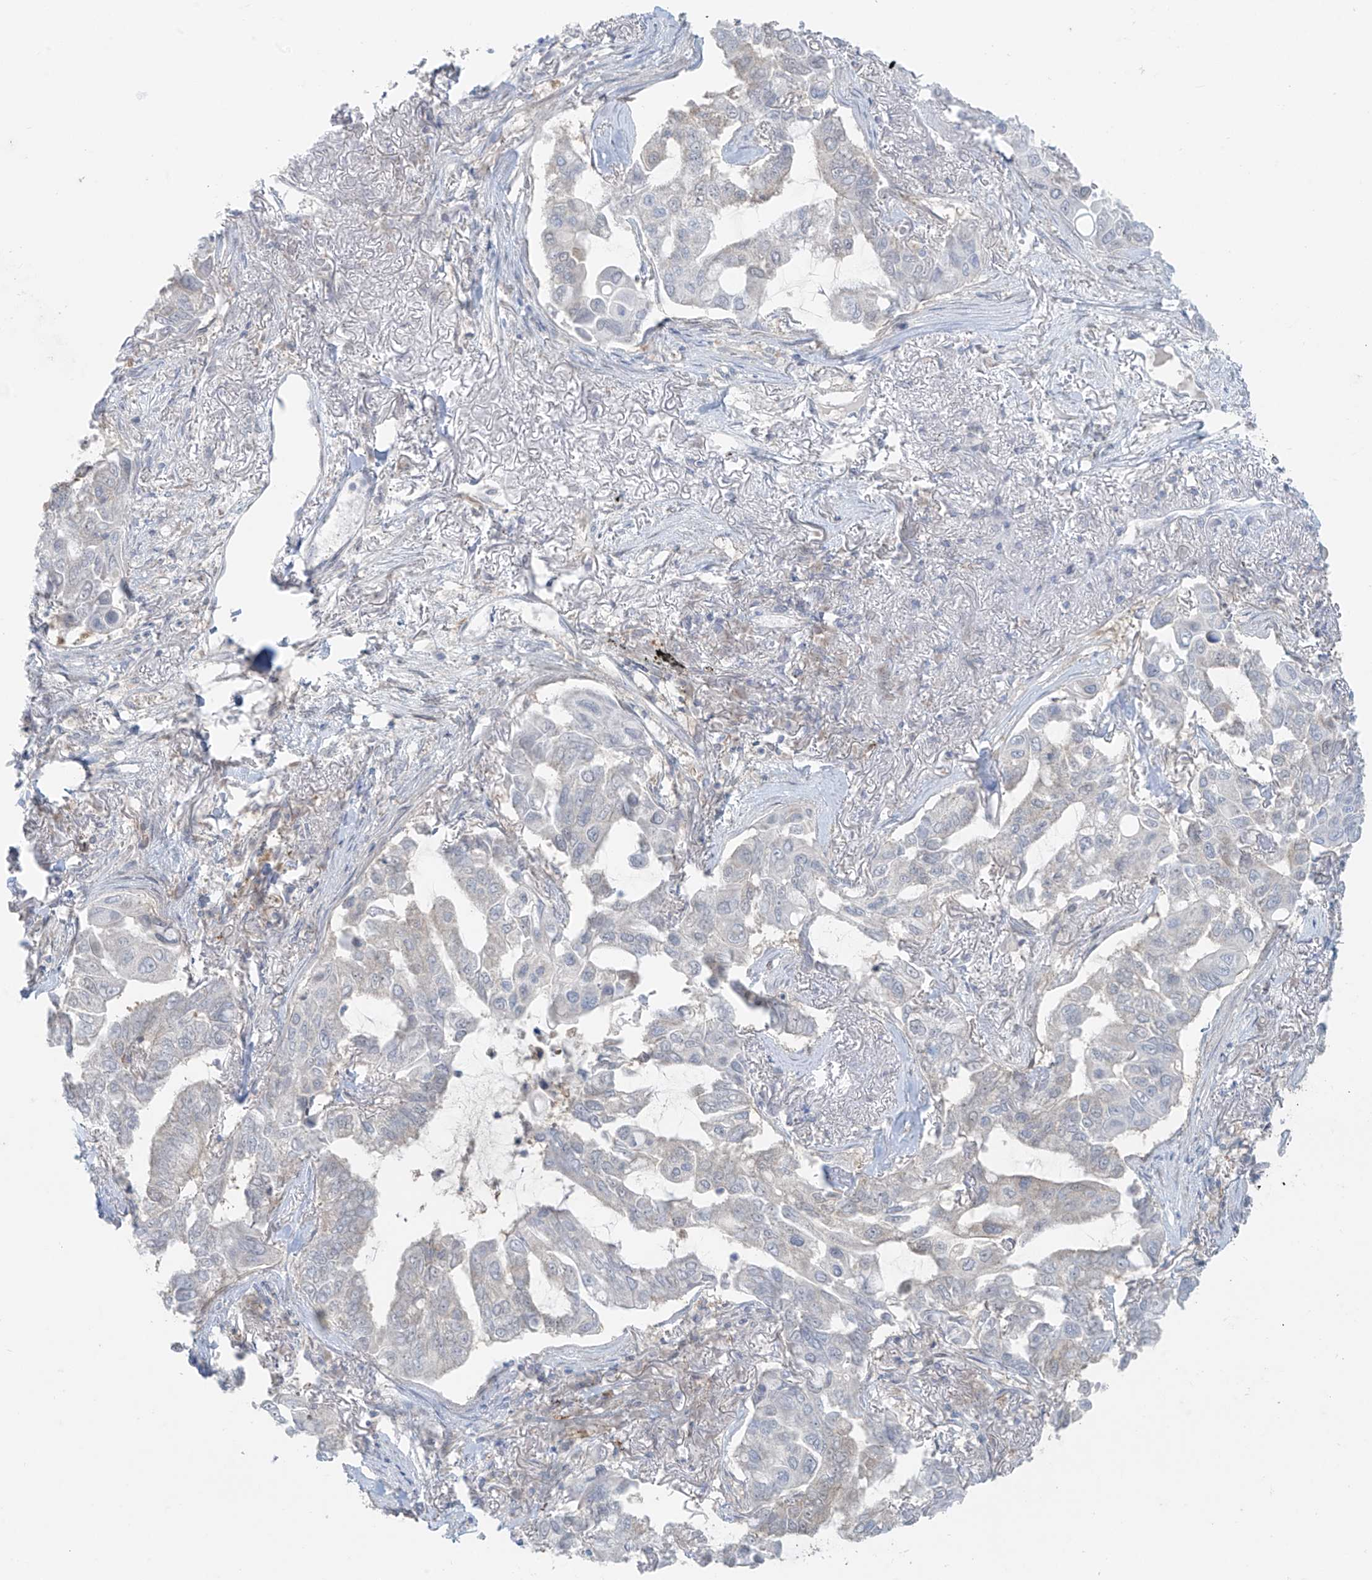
{"staining": {"intensity": "negative", "quantity": "none", "location": "none"}, "tissue": "lung cancer", "cell_type": "Tumor cells", "image_type": "cancer", "snomed": [{"axis": "morphology", "description": "Adenocarcinoma, NOS"}, {"axis": "topography", "description": "Lung"}], "caption": "A photomicrograph of lung cancer stained for a protein demonstrates no brown staining in tumor cells.", "gene": "PPAT", "patient": {"sex": "male", "age": 64}}